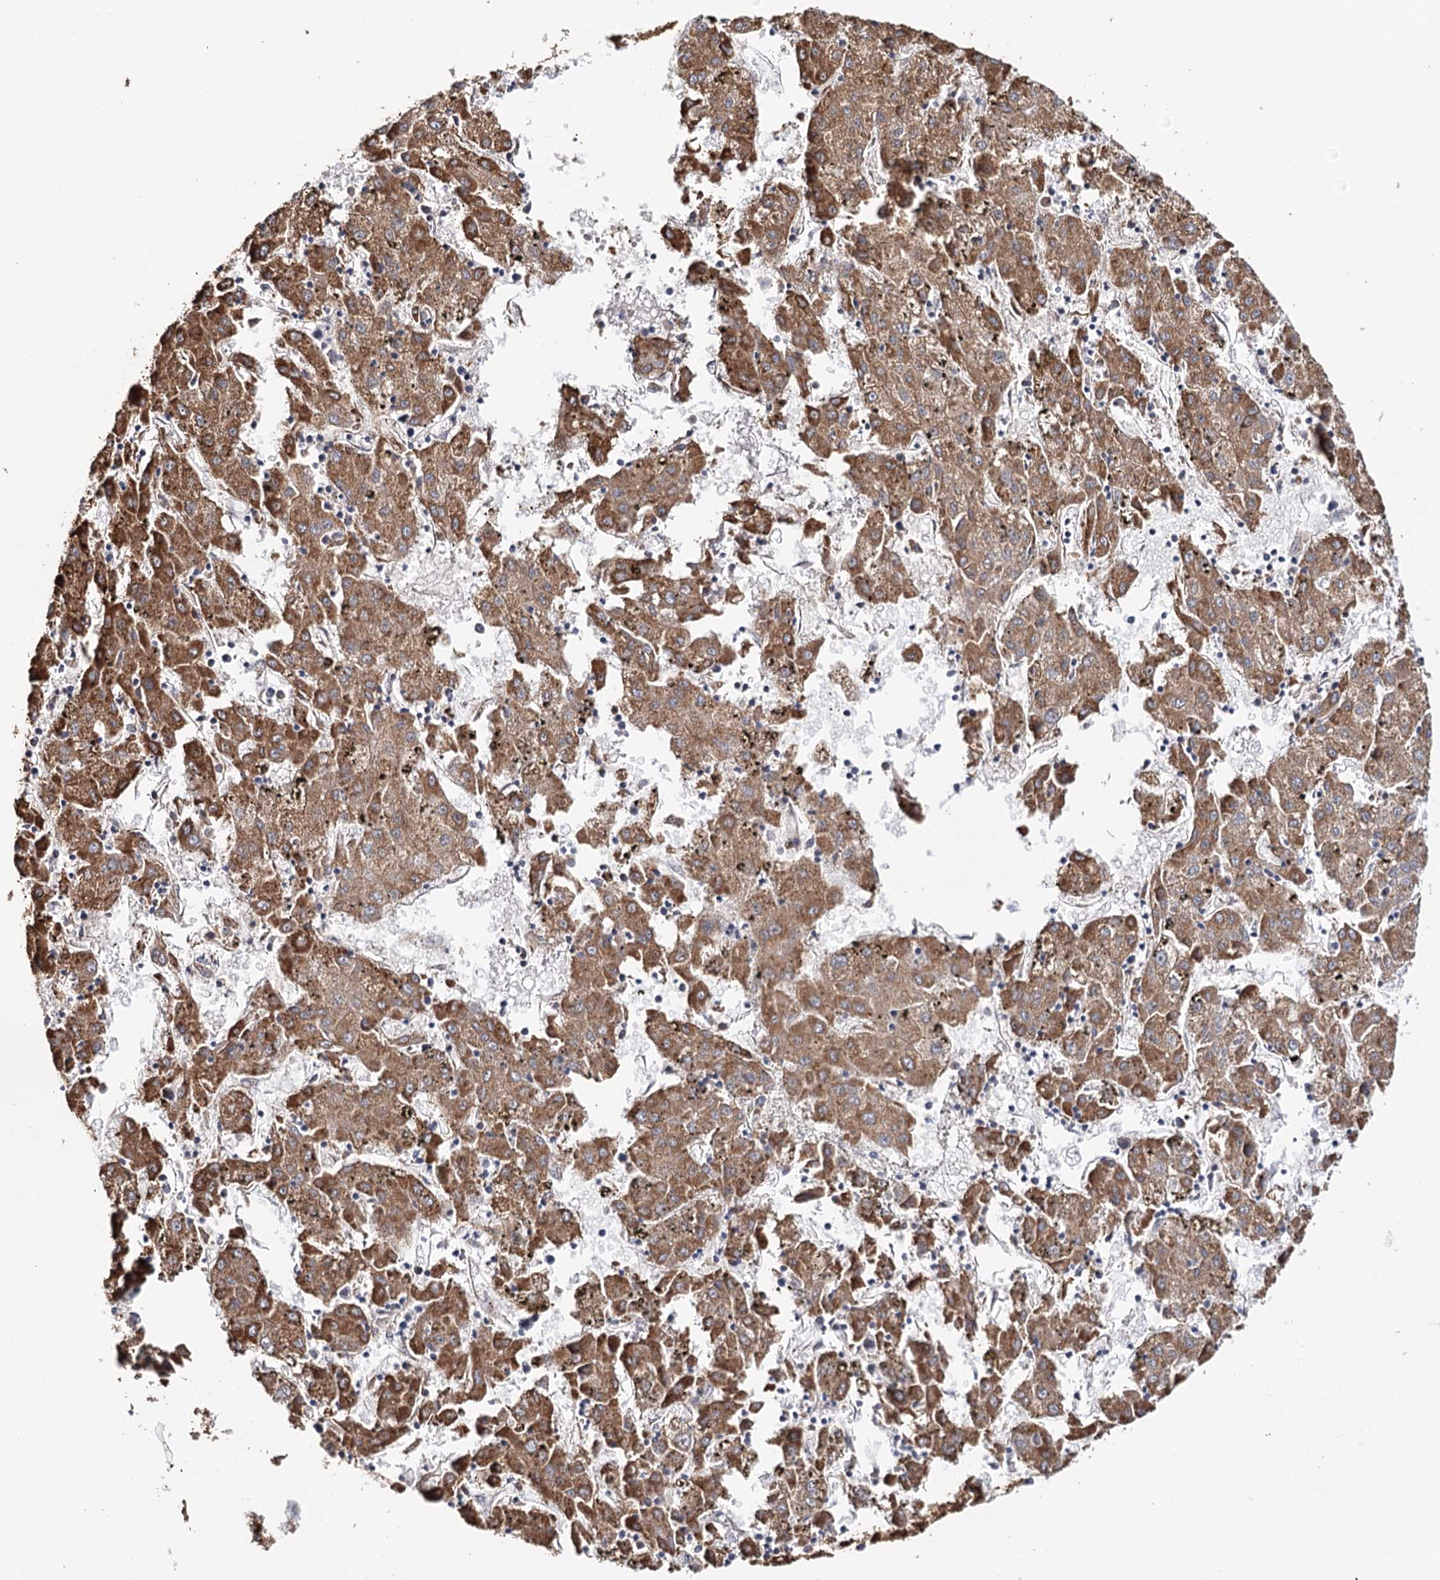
{"staining": {"intensity": "strong", "quantity": ">75%", "location": "cytoplasmic/membranous"}, "tissue": "liver cancer", "cell_type": "Tumor cells", "image_type": "cancer", "snomed": [{"axis": "morphology", "description": "Carcinoma, Hepatocellular, NOS"}, {"axis": "topography", "description": "Liver"}], "caption": "Protein staining of liver cancer (hepatocellular carcinoma) tissue demonstrates strong cytoplasmic/membranous expression in about >75% of tumor cells. (DAB (3,3'-diaminobenzidine) = brown stain, brightfield microscopy at high magnification).", "gene": "VEGFA", "patient": {"sex": "male", "age": 72}}